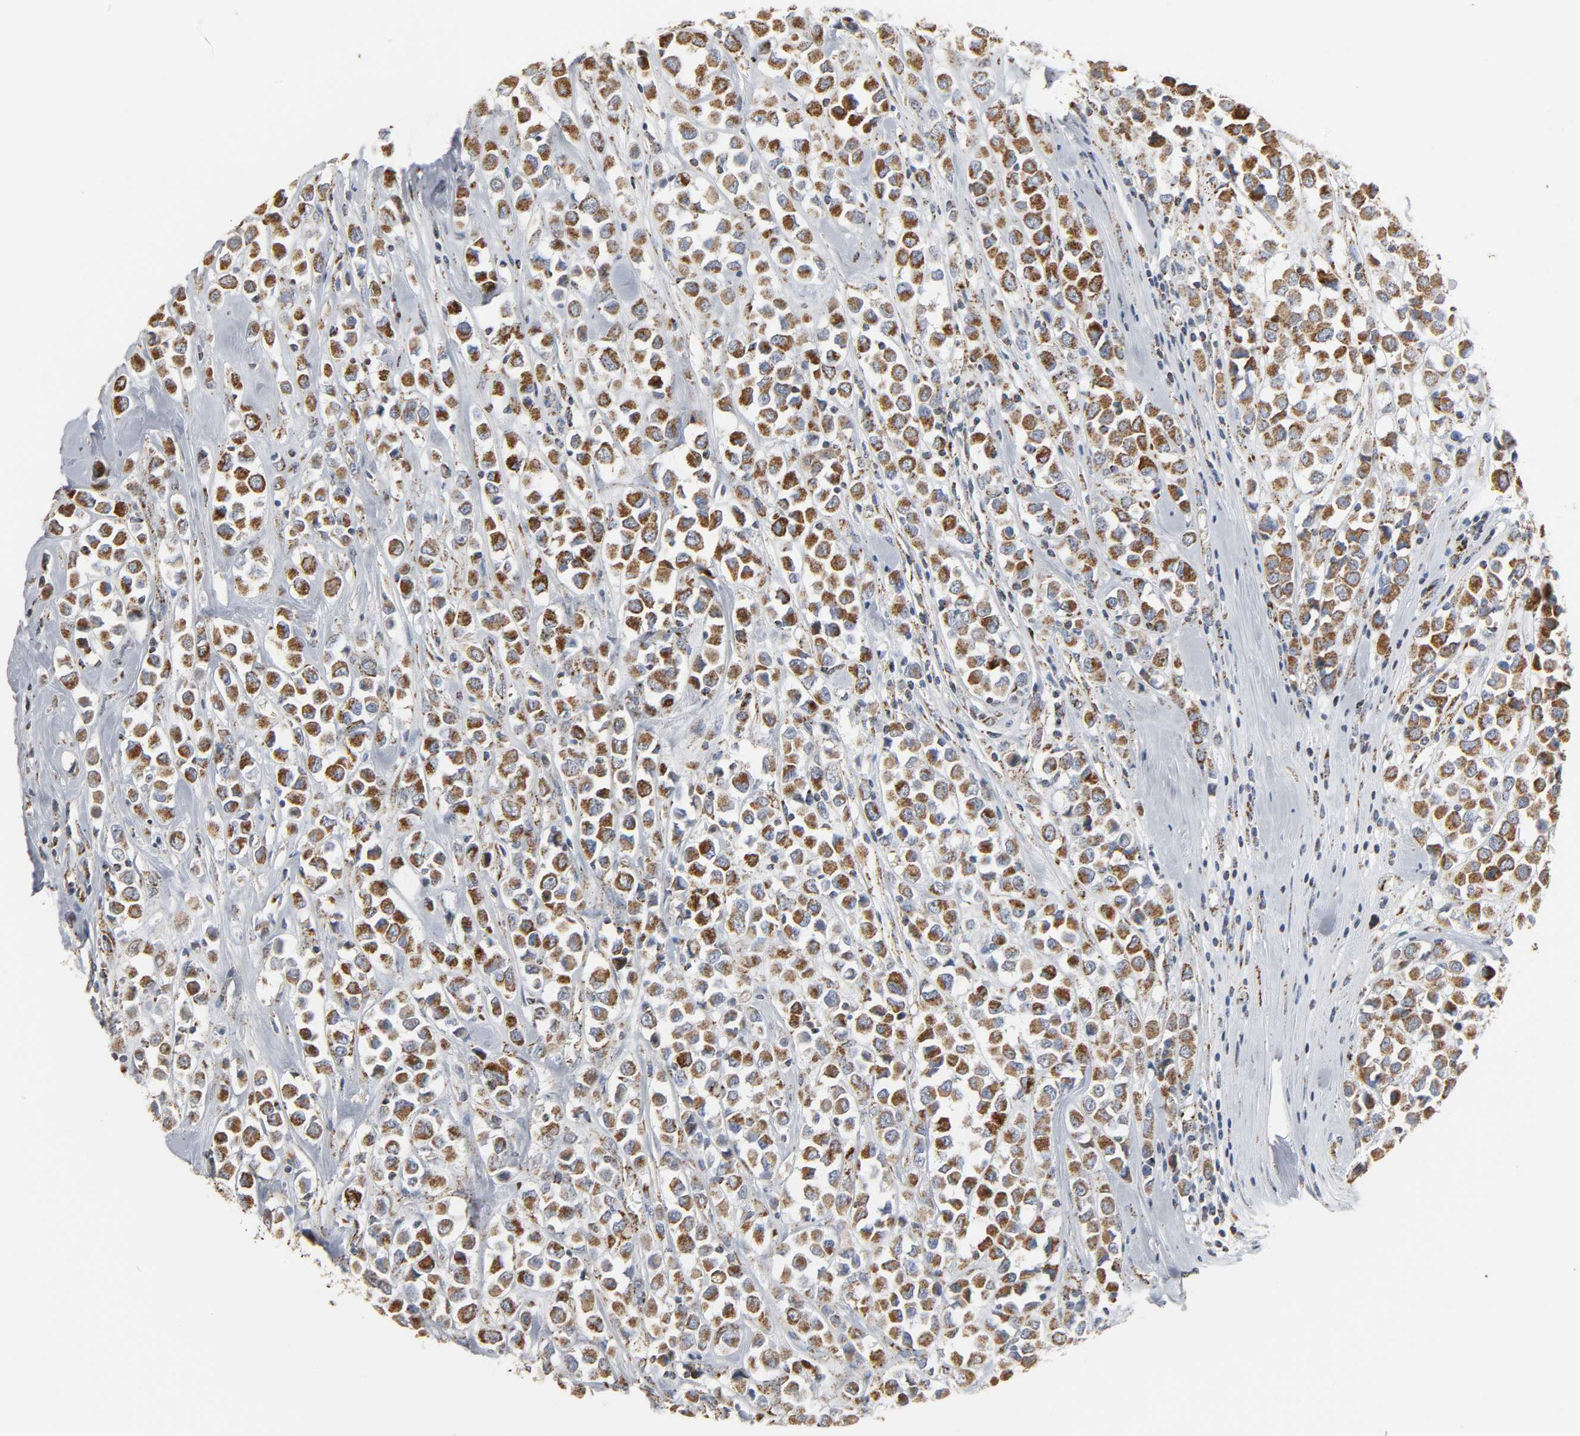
{"staining": {"intensity": "strong", "quantity": ">75%", "location": "cytoplasmic/membranous"}, "tissue": "breast cancer", "cell_type": "Tumor cells", "image_type": "cancer", "snomed": [{"axis": "morphology", "description": "Duct carcinoma"}, {"axis": "topography", "description": "Breast"}], "caption": "About >75% of tumor cells in human breast cancer exhibit strong cytoplasmic/membranous protein staining as visualized by brown immunohistochemical staining.", "gene": "ACAT1", "patient": {"sex": "female", "age": 61}}